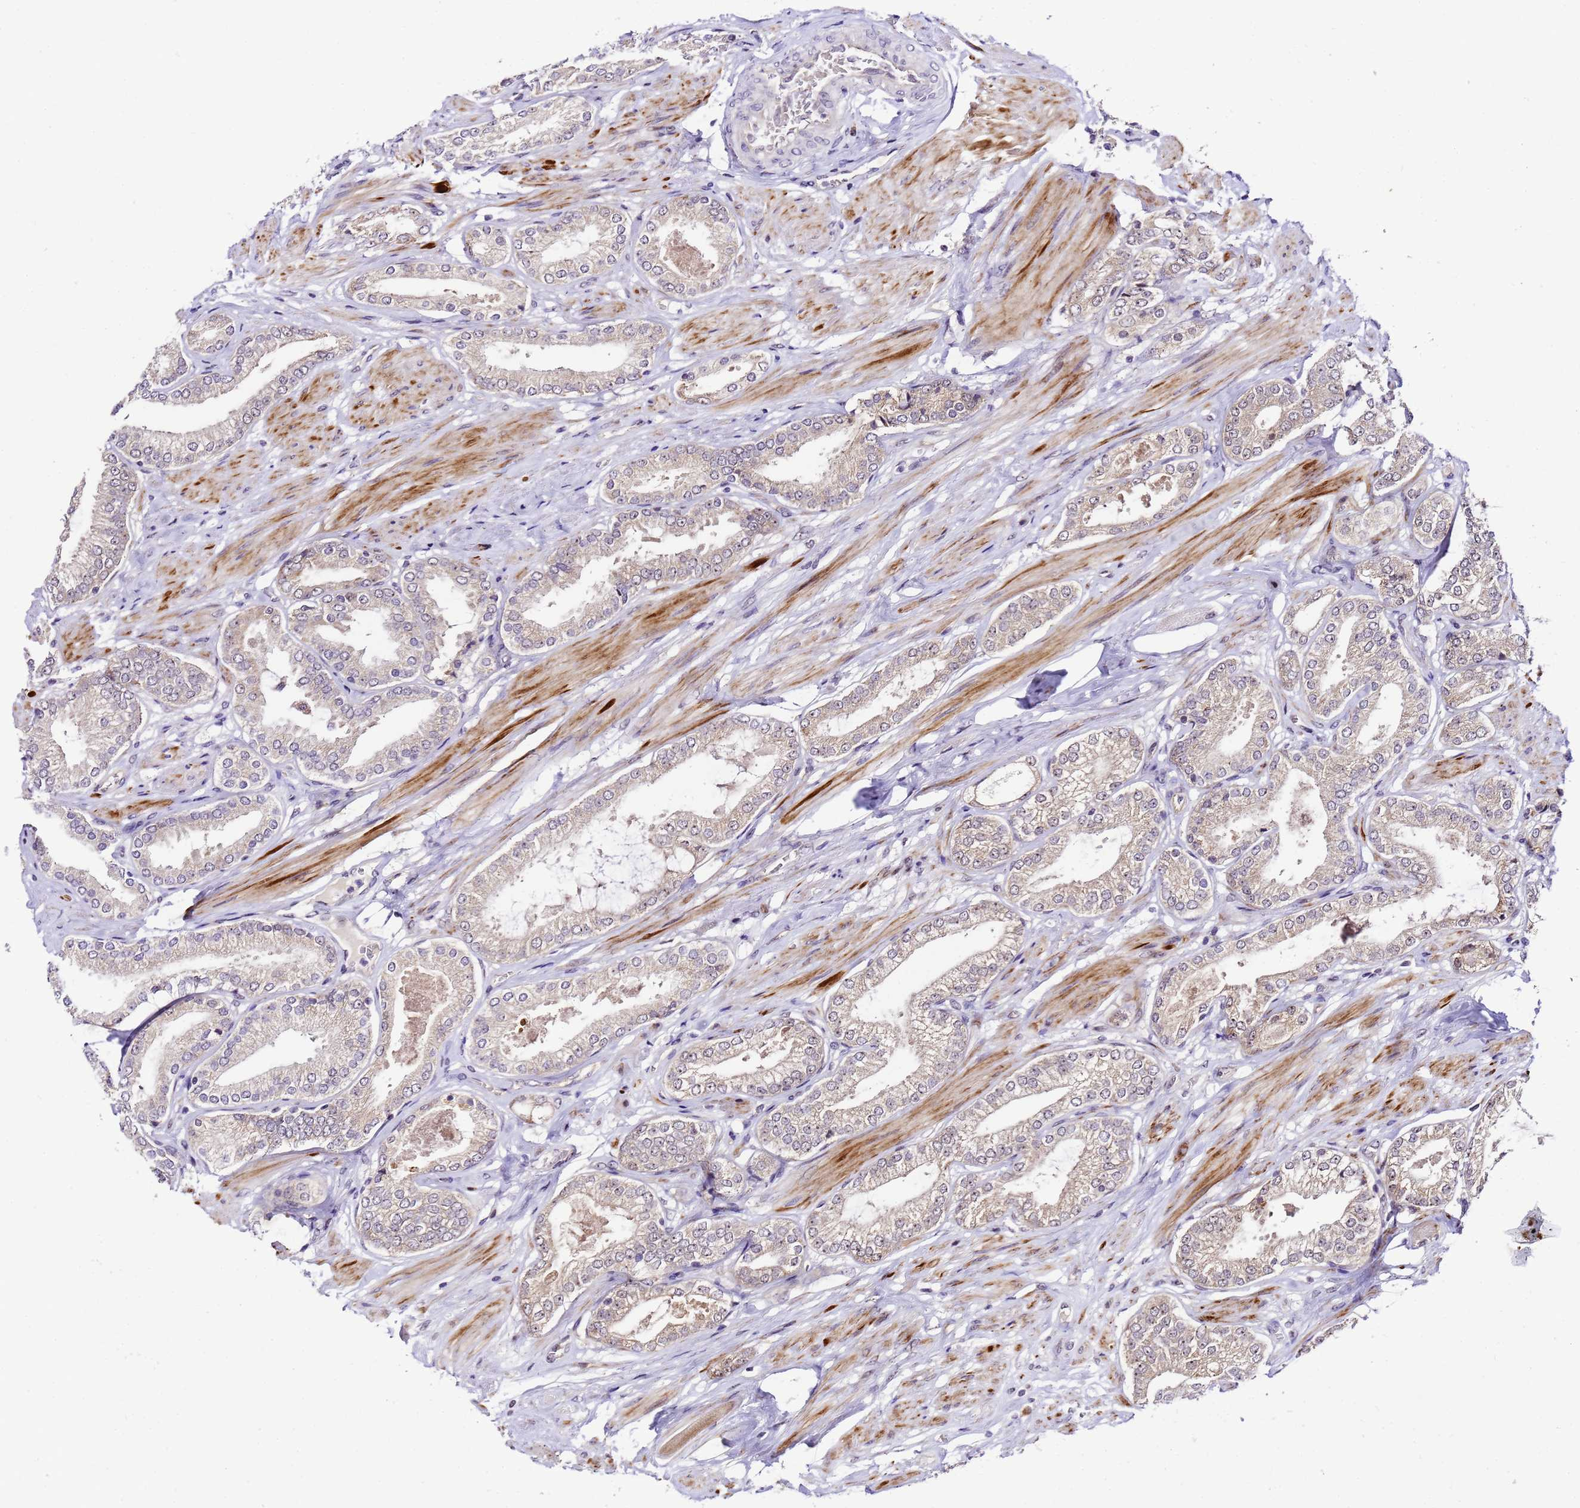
{"staining": {"intensity": "weak", "quantity": "<25%", "location": "cytoplasmic/membranous"}, "tissue": "prostate cancer", "cell_type": "Tumor cells", "image_type": "cancer", "snomed": [{"axis": "morphology", "description": "Adenocarcinoma, High grade"}, {"axis": "topography", "description": "Prostate and seminal vesicle, NOS"}], "caption": "A photomicrograph of human prostate cancer (high-grade adenocarcinoma) is negative for staining in tumor cells.", "gene": "SLX4IP", "patient": {"sex": "male", "age": 64}}